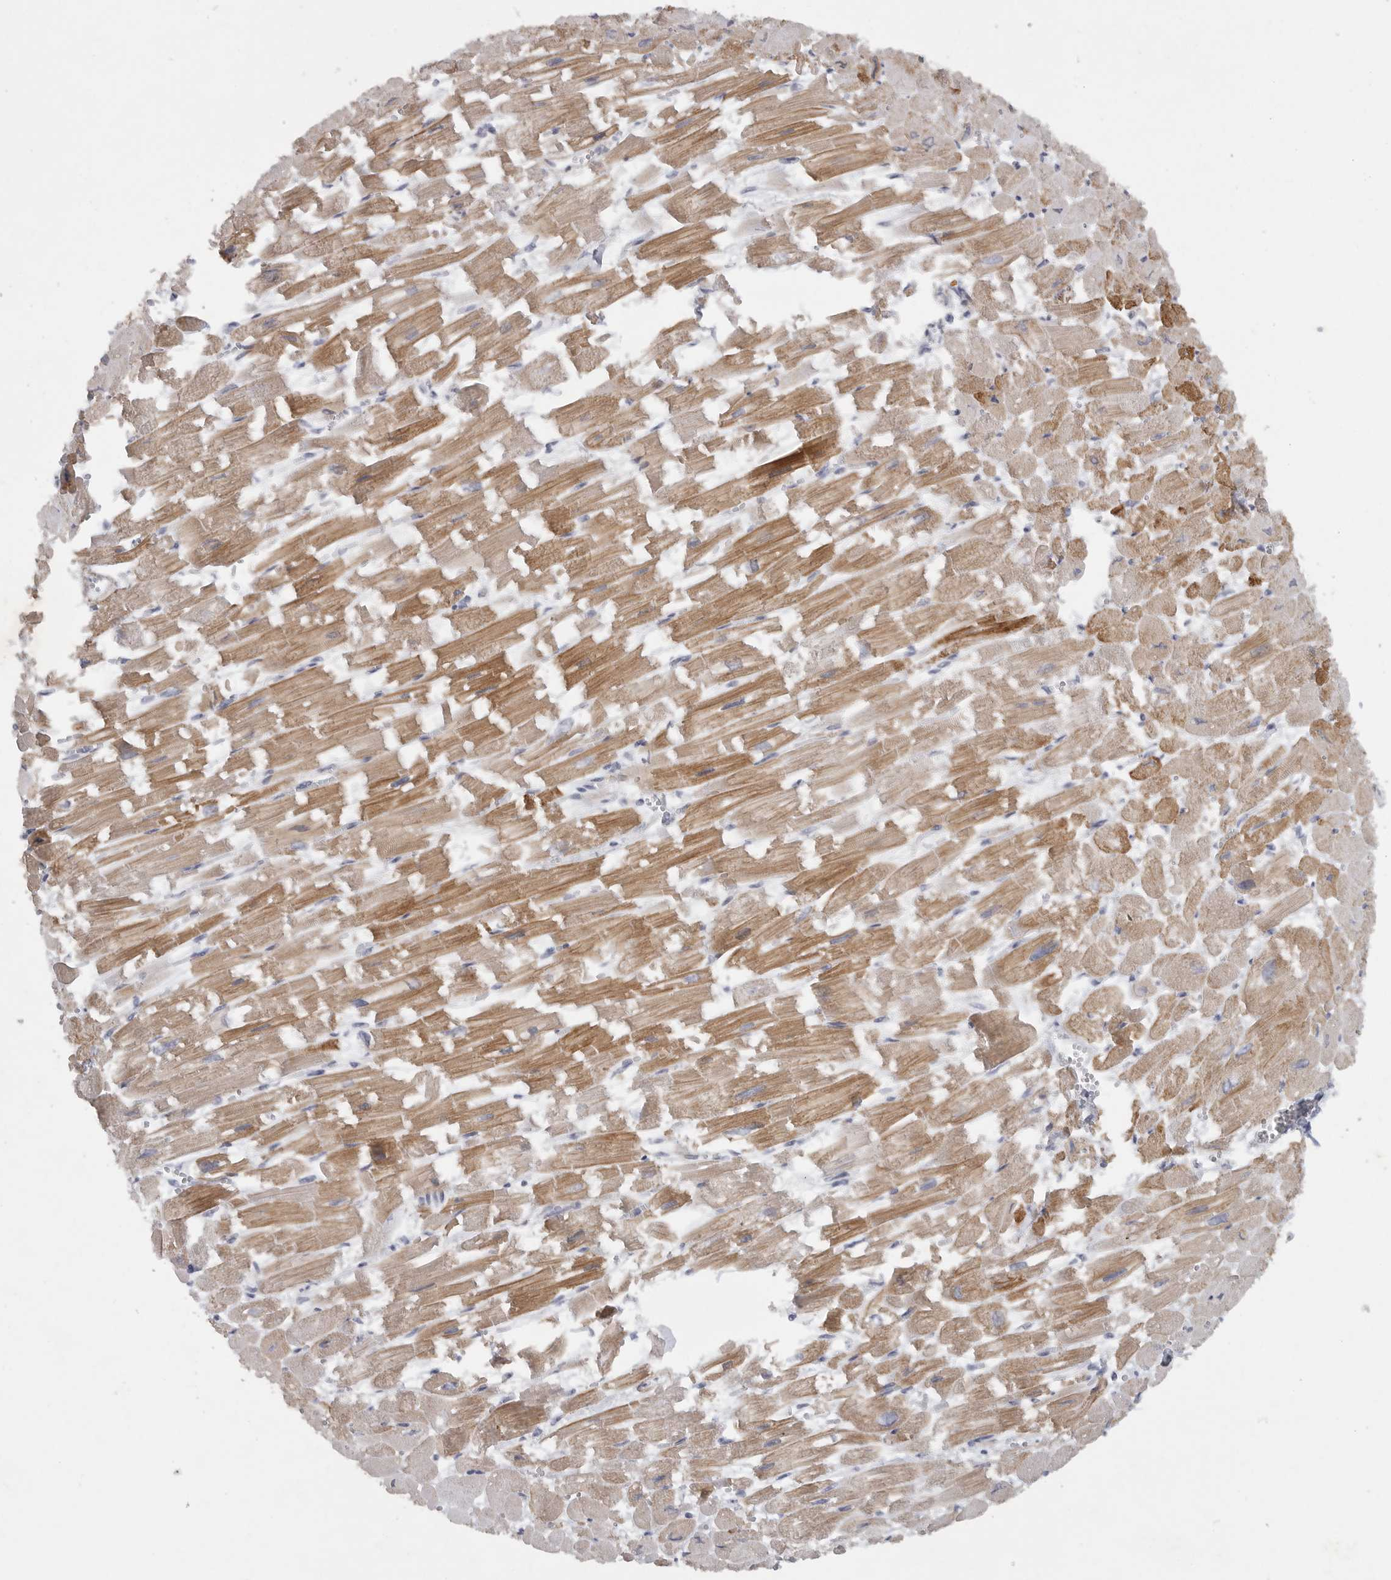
{"staining": {"intensity": "moderate", "quantity": "25%-75%", "location": "cytoplasmic/membranous"}, "tissue": "heart muscle", "cell_type": "Cardiomyocytes", "image_type": "normal", "snomed": [{"axis": "morphology", "description": "Normal tissue, NOS"}, {"axis": "topography", "description": "Heart"}], "caption": "Immunohistochemical staining of normal heart muscle reveals moderate cytoplasmic/membranous protein positivity in approximately 25%-75% of cardiomyocytes. (Brightfield microscopy of DAB IHC at high magnification).", "gene": "TNR", "patient": {"sex": "male", "age": 54}}